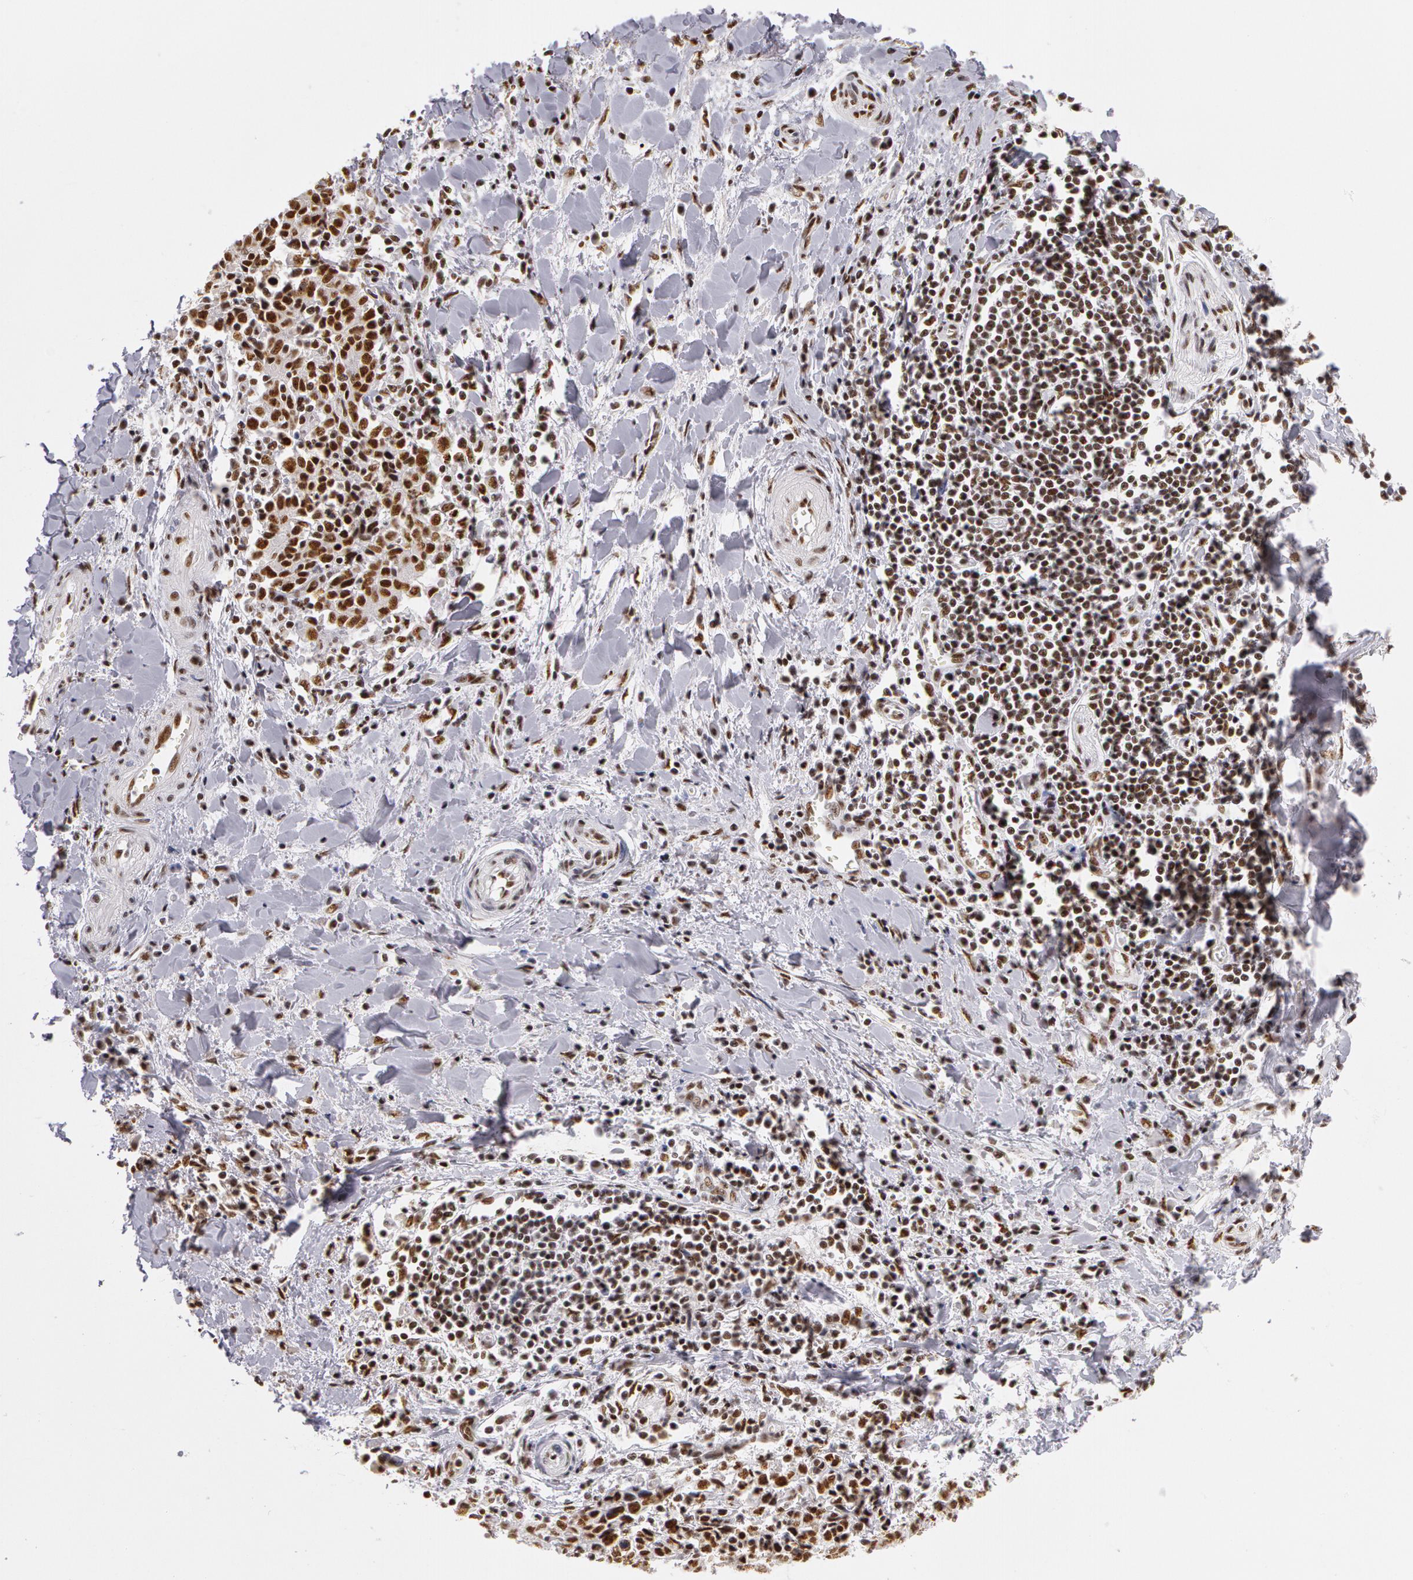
{"staining": {"intensity": "moderate", "quantity": ">75%", "location": "nuclear"}, "tissue": "liver cancer", "cell_type": "Tumor cells", "image_type": "cancer", "snomed": [{"axis": "morphology", "description": "Cholangiocarcinoma"}, {"axis": "topography", "description": "Liver"}], "caption": "Liver cancer (cholangiocarcinoma) stained with immunohistochemistry (IHC) shows moderate nuclear staining in approximately >75% of tumor cells. (DAB IHC with brightfield microscopy, high magnification).", "gene": "PNN", "patient": {"sex": "male", "age": 57}}